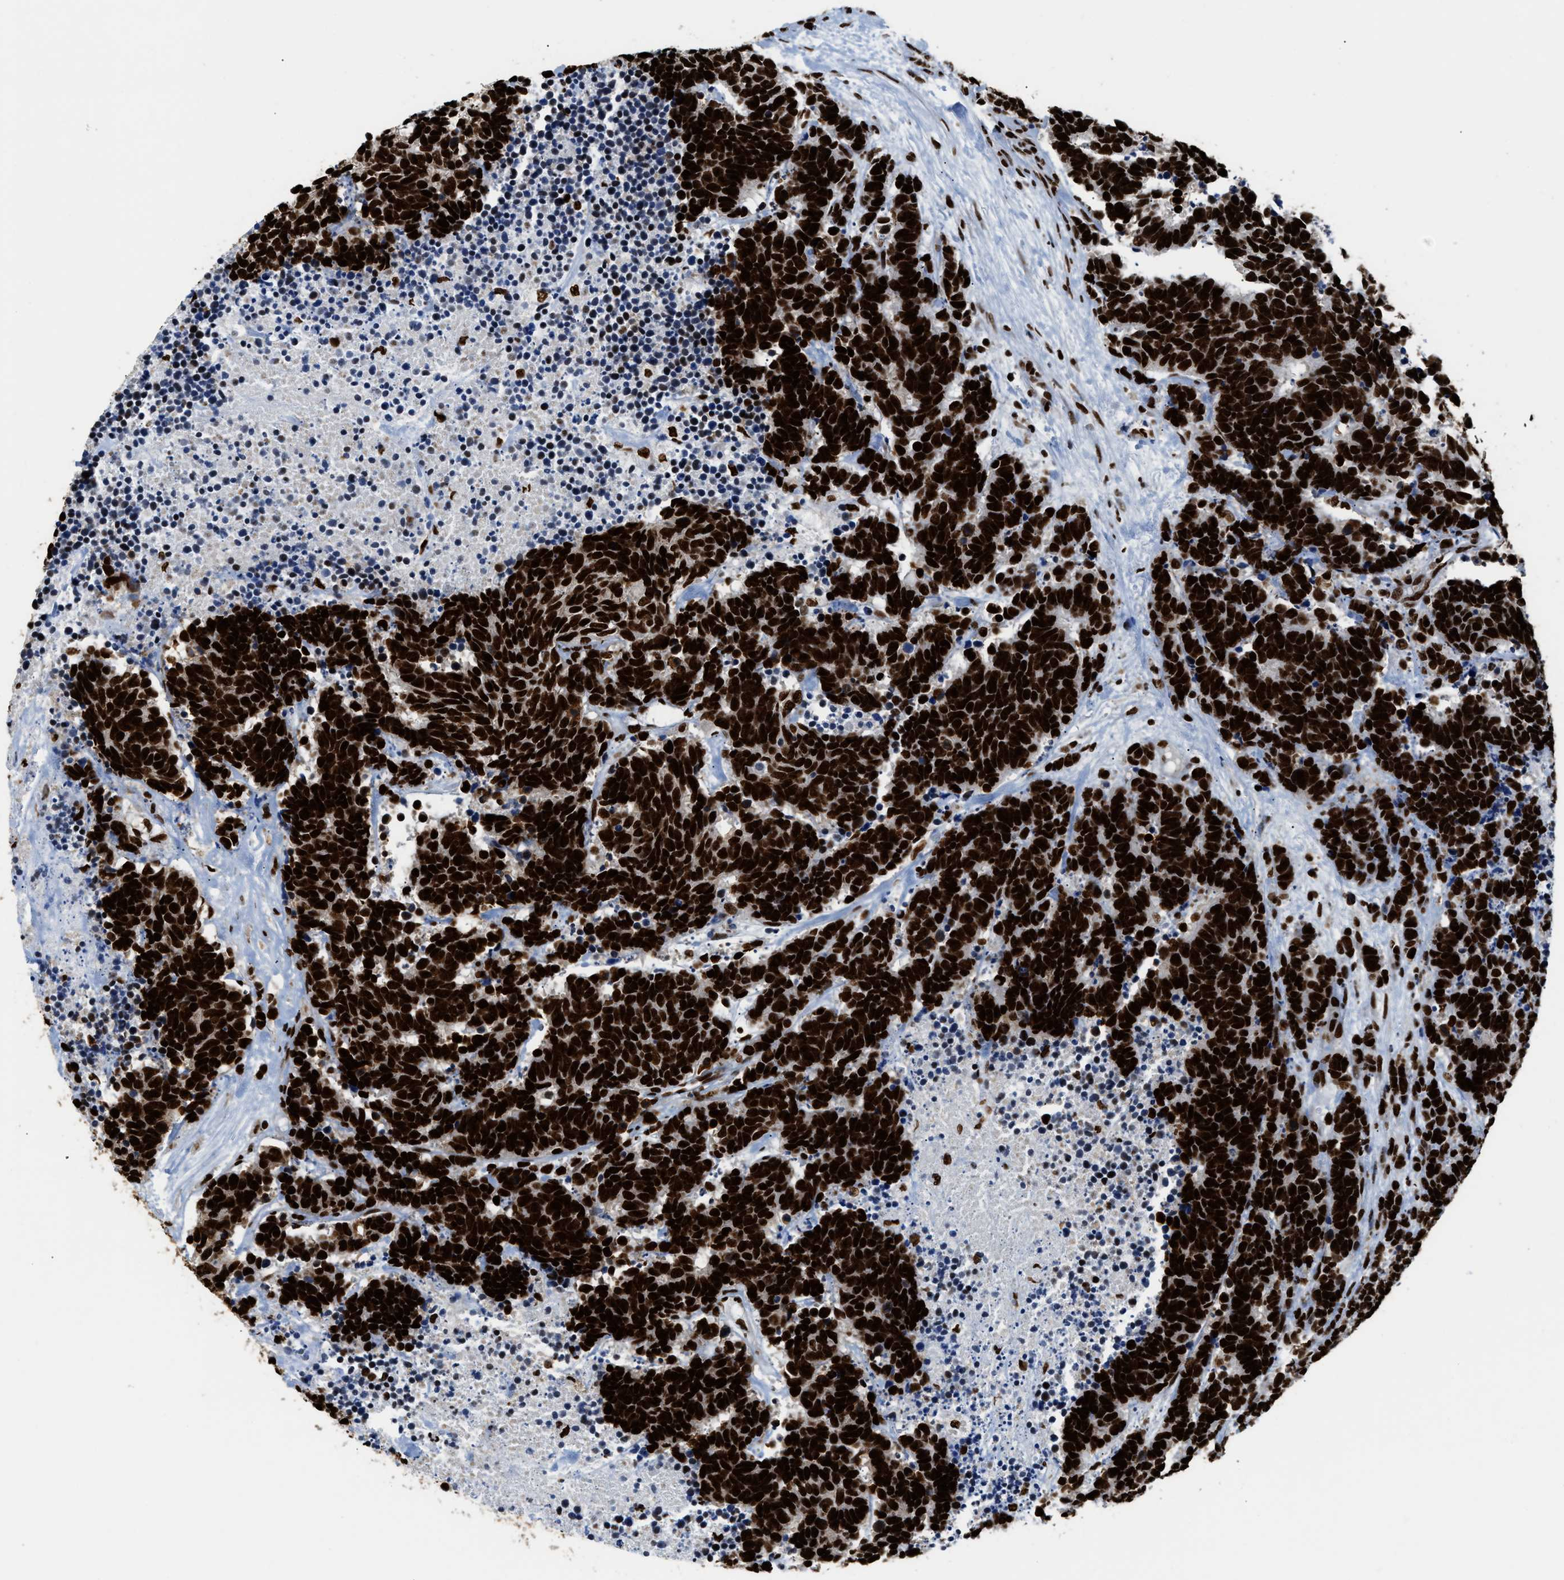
{"staining": {"intensity": "strong", "quantity": ">75%", "location": "nuclear"}, "tissue": "carcinoid", "cell_type": "Tumor cells", "image_type": "cancer", "snomed": [{"axis": "morphology", "description": "Carcinoma, NOS"}, {"axis": "morphology", "description": "Carcinoid, malignant, NOS"}, {"axis": "topography", "description": "Urinary bladder"}], "caption": "A histopathology image of human malignant carcinoid stained for a protein reveals strong nuclear brown staining in tumor cells. Nuclei are stained in blue.", "gene": "HNRNPM", "patient": {"sex": "male", "age": 57}}